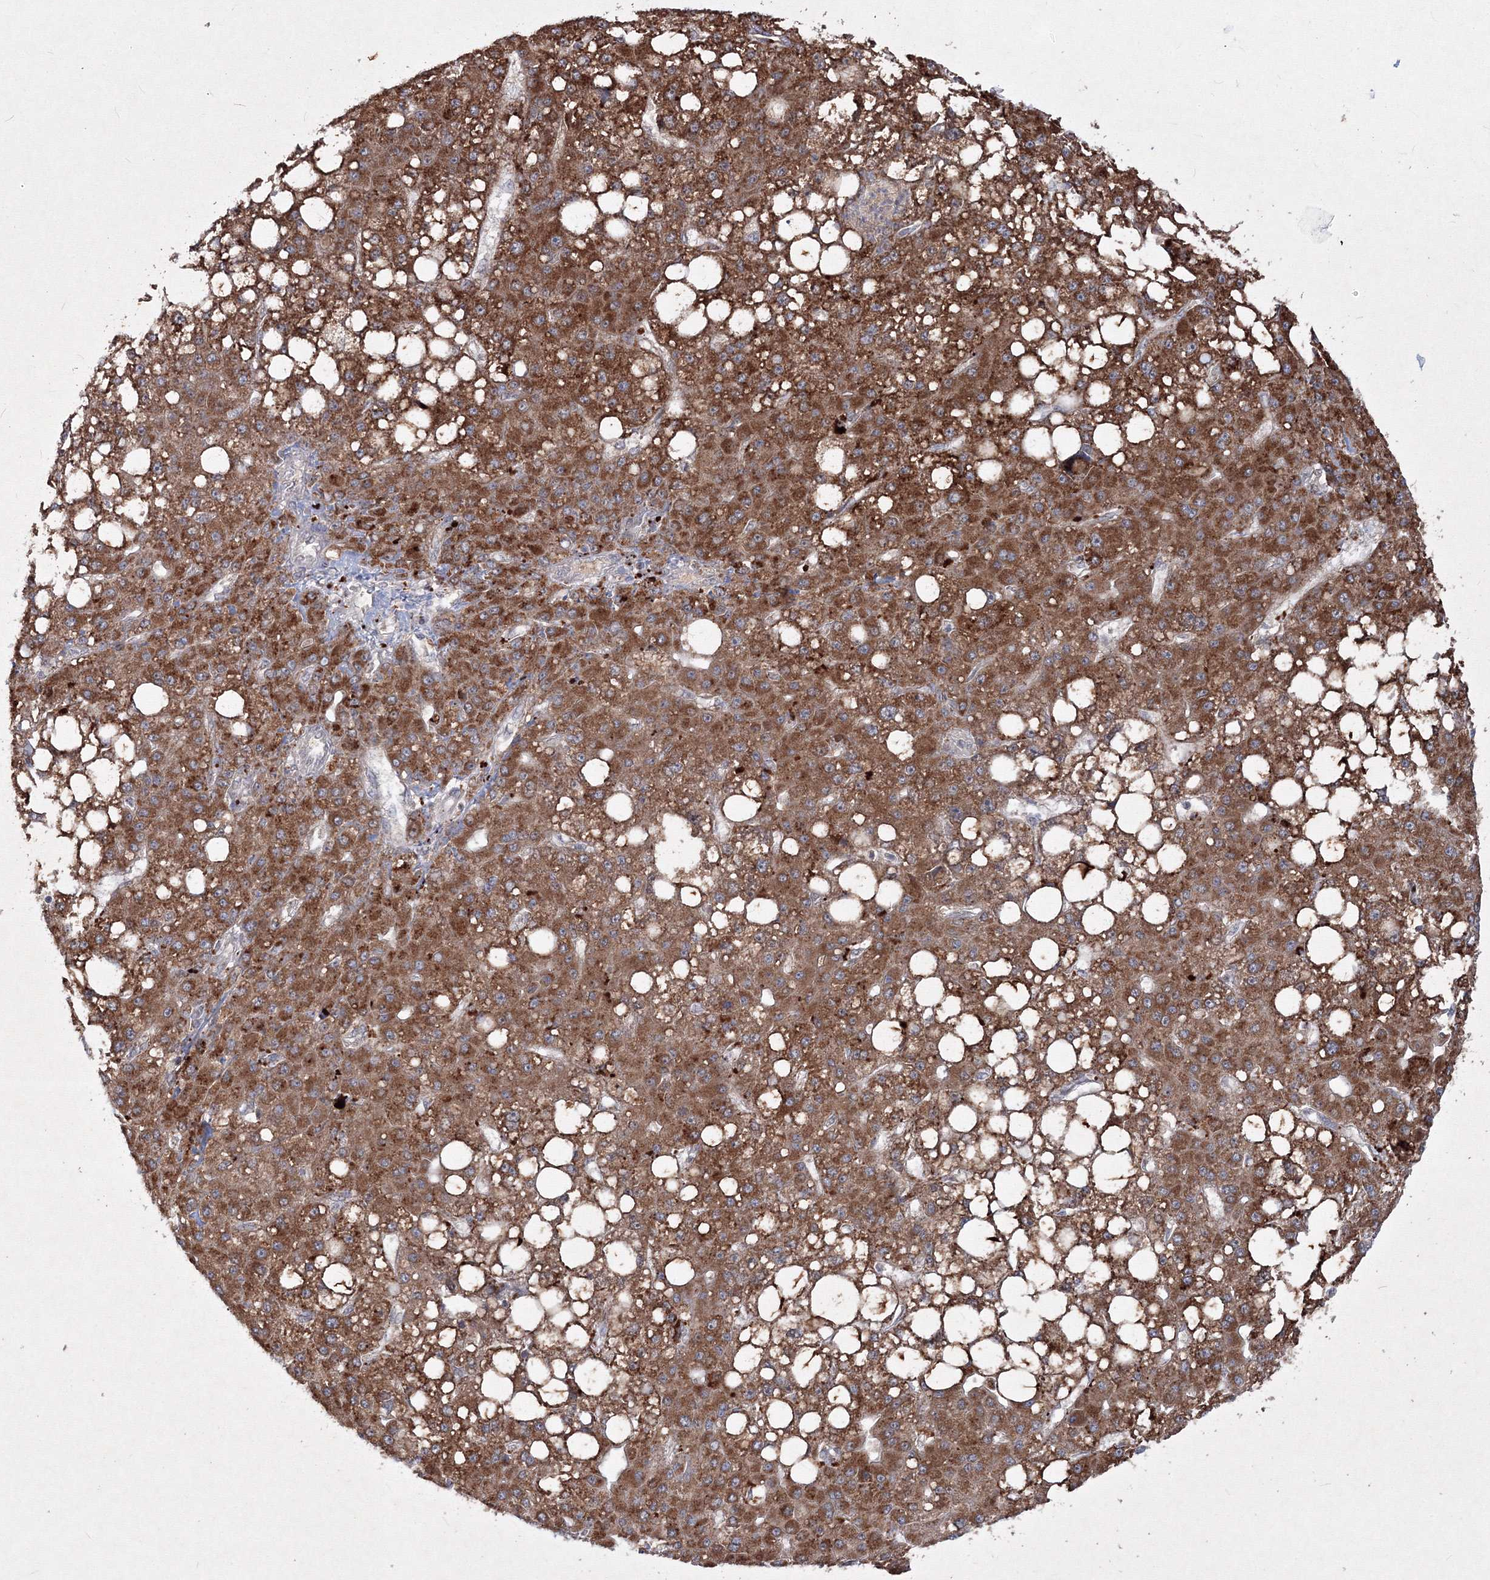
{"staining": {"intensity": "strong", "quantity": ">75%", "location": "cytoplasmic/membranous"}, "tissue": "liver cancer", "cell_type": "Tumor cells", "image_type": "cancer", "snomed": [{"axis": "morphology", "description": "Carcinoma, Hepatocellular, NOS"}, {"axis": "topography", "description": "Liver"}], "caption": "Strong cytoplasmic/membranous staining for a protein is identified in approximately >75% of tumor cells of liver cancer using immunohistochemistry.", "gene": "PEX13", "patient": {"sex": "male", "age": 67}}